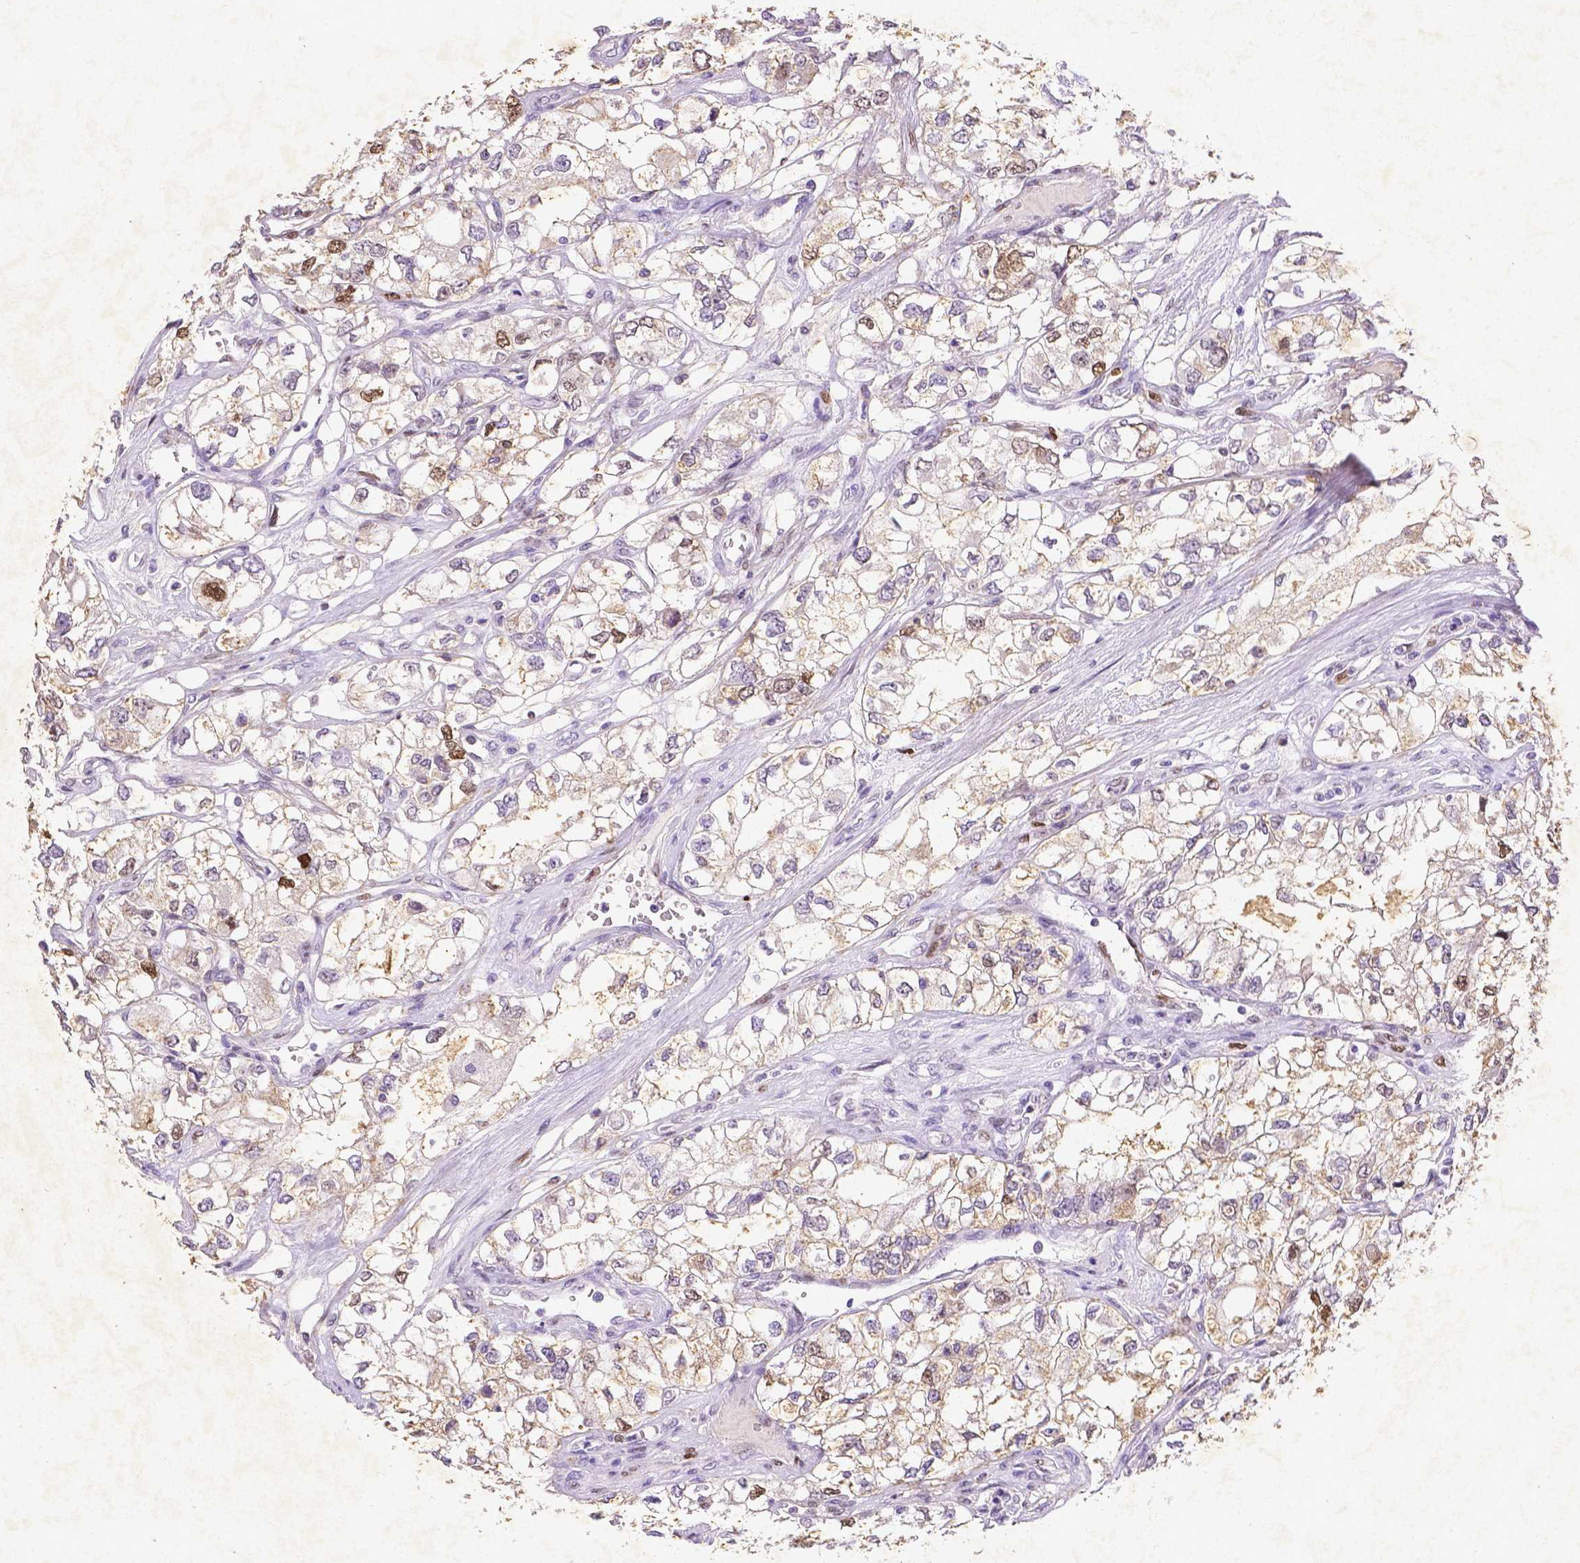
{"staining": {"intensity": "moderate", "quantity": "<25%", "location": "nuclear"}, "tissue": "renal cancer", "cell_type": "Tumor cells", "image_type": "cancer", "snomed": [{"axis": "morphology", "description": "Adenocarcinoma, NOS"}, {"axis": "topography", "description": "Kidney"}], "caption": "Renal adenocarcinoma was stained to show a protein in brown. There is low levels of moderate nuclear expression in about <25% of tumor cells.", "gene": "CDKN1A", "patient": {"sex": "female", "age": 59}}